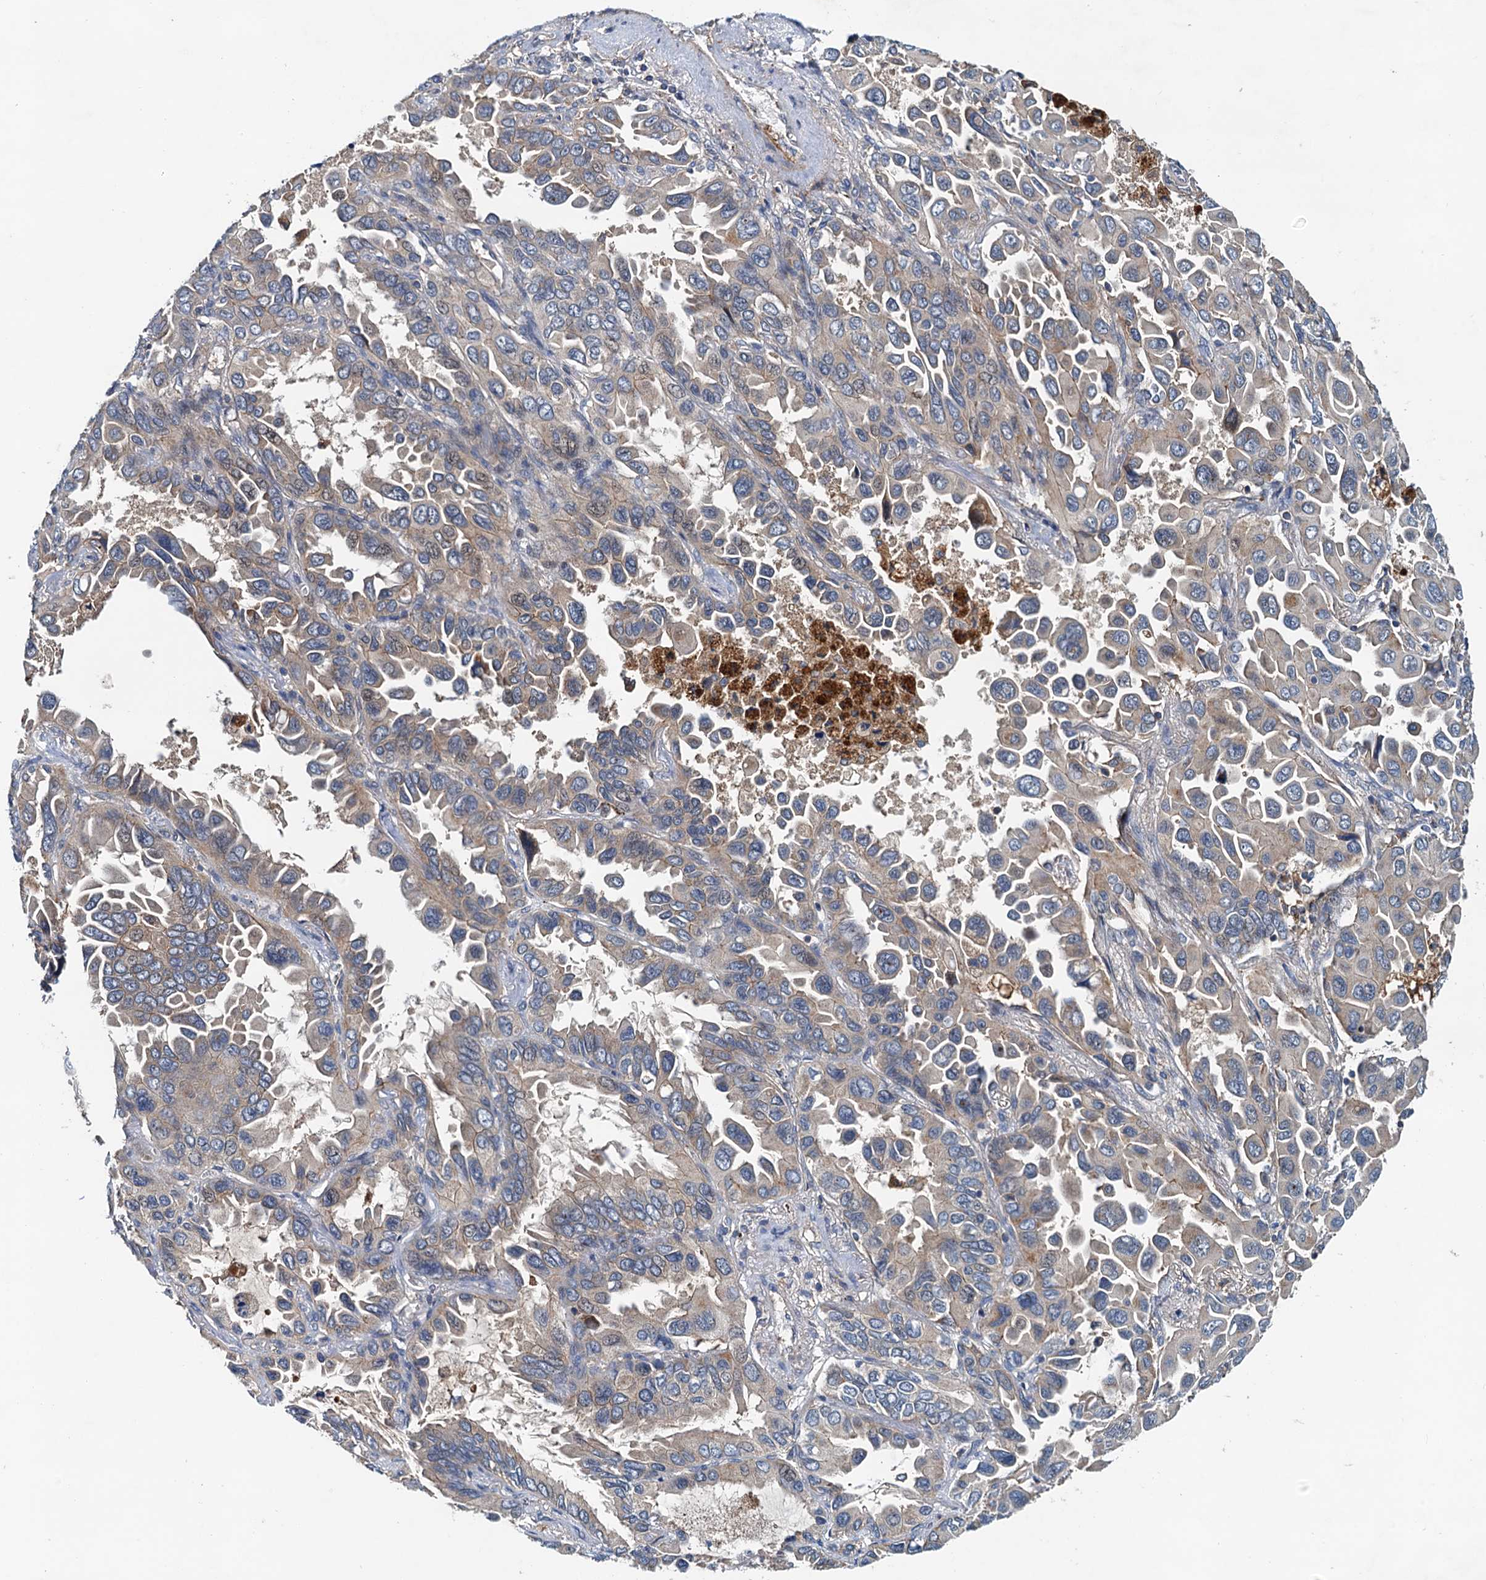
{"staining": {"intensity": "weak", "quantity": "25%-75%", "location": "cytoplasmic/membranous"}, "tissue": "lung cancer", "cell_type": "Tumor cells", "image_type": "cancer", "snomed": [{"axis": "morphology", "description": "Adenocarcinoma, NOS"}, {"axis": "topography", "description": "Lung"}], "caption": "Immunohistochemistry (IHC) histopathology image of neoplastic tissue: lung cancer (adenocarcinoma) stained using IHC shows low levels of weak protein expression localized specifically in the cytoplasmic/membranous of tumor cells, appearing as a cytoplasmic/membranous brown color.", "gene": "EFL1", "patient": {"sex": "male", "age": 64}}